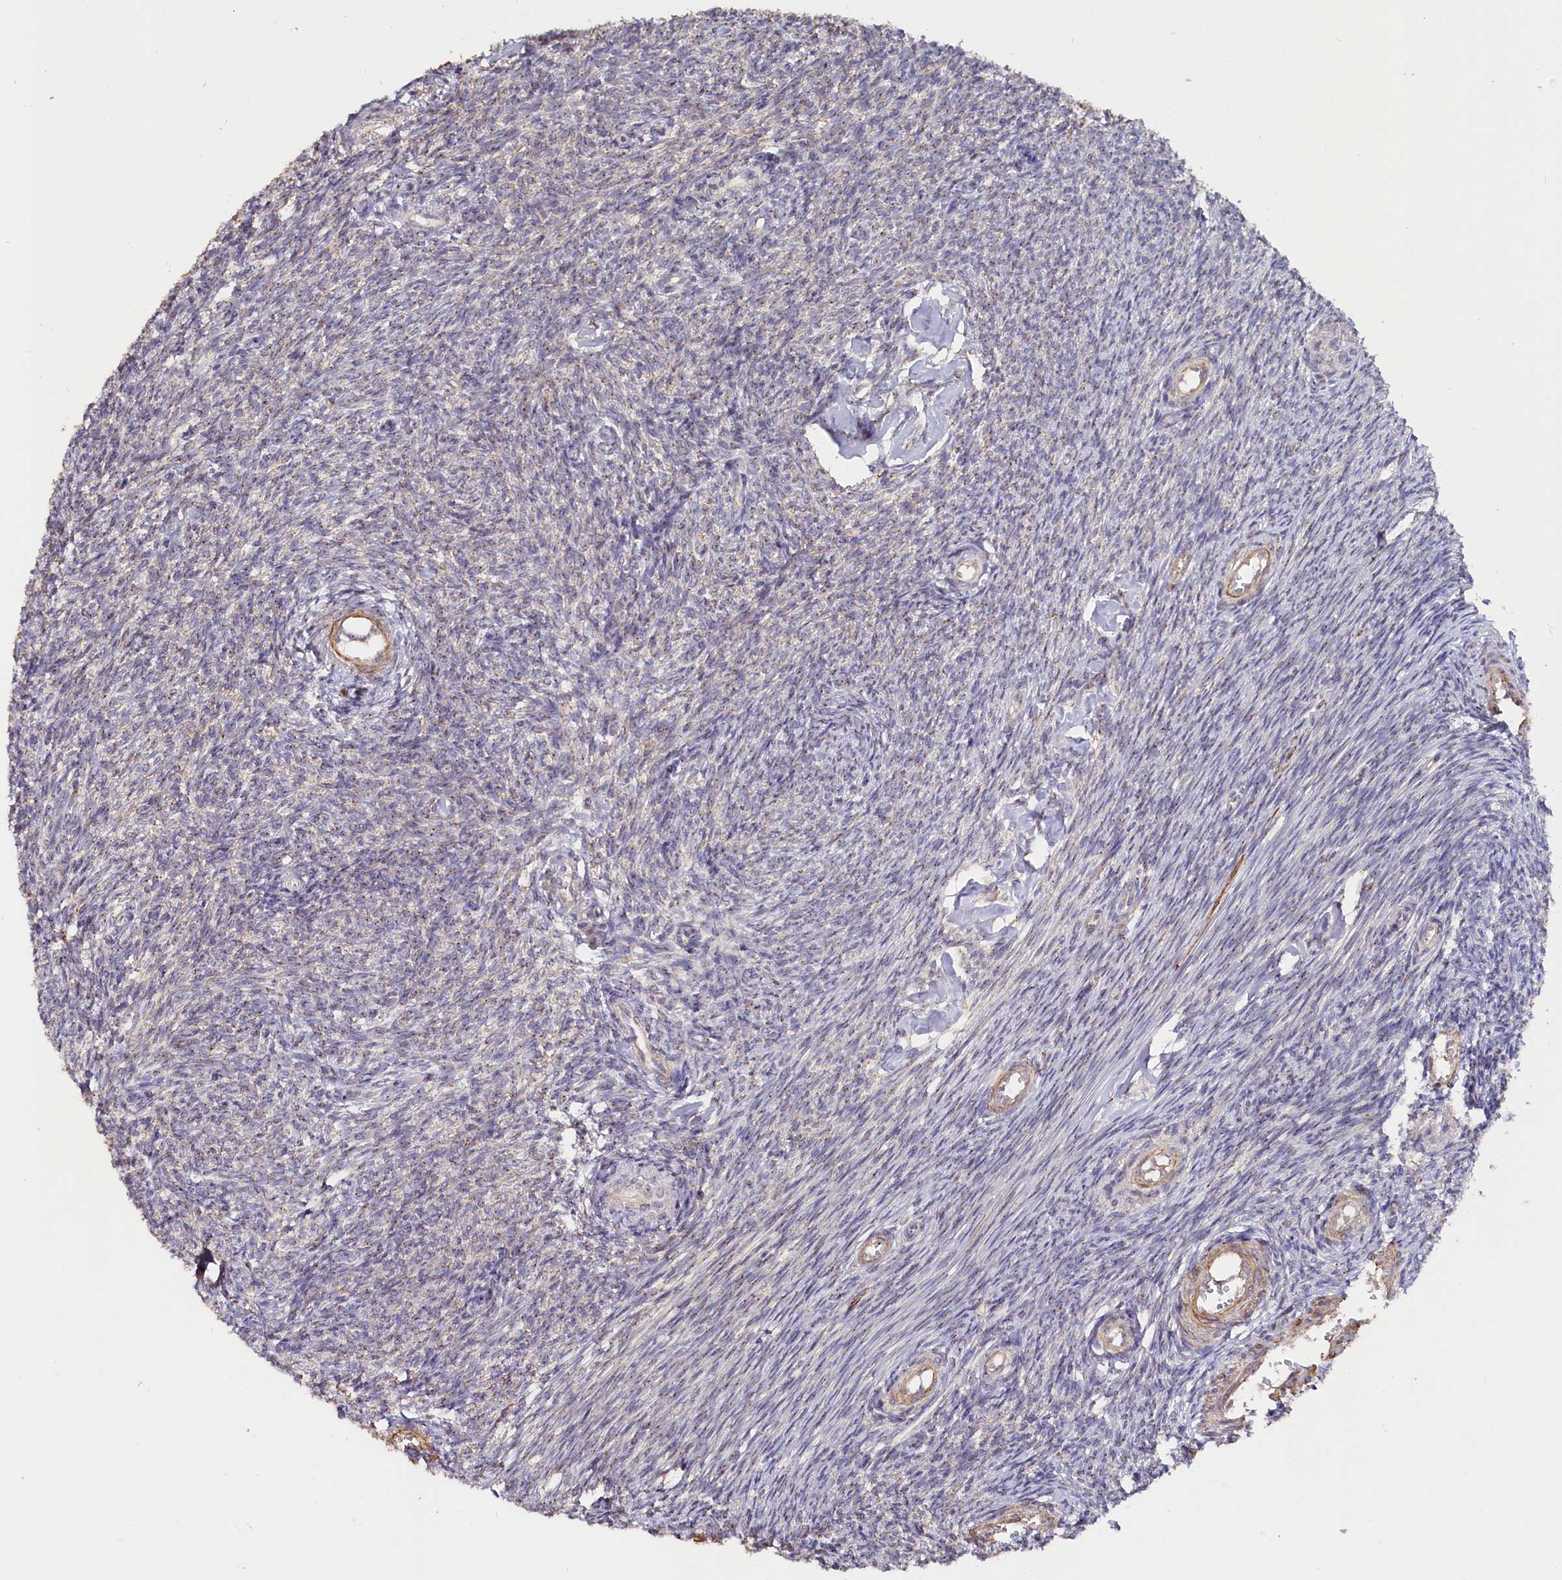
{"staining": {"intensity": "negative", "quantity": "none", "location": "none"}, "tissue": "ovary", "cell_type": "Ovarian stroma cells", "image_type": "normal", "snomed": [{"axis": "morphology", "description": "Normal tissue, NOS"}, {"axis": "topography", "description": "Ovary"}], "caption": "IHC of benign ovary demonstrates no staining in ovarian stroma cells.", "gene": "TANGO6", "patient": {"sex": "female", "age": 44}}